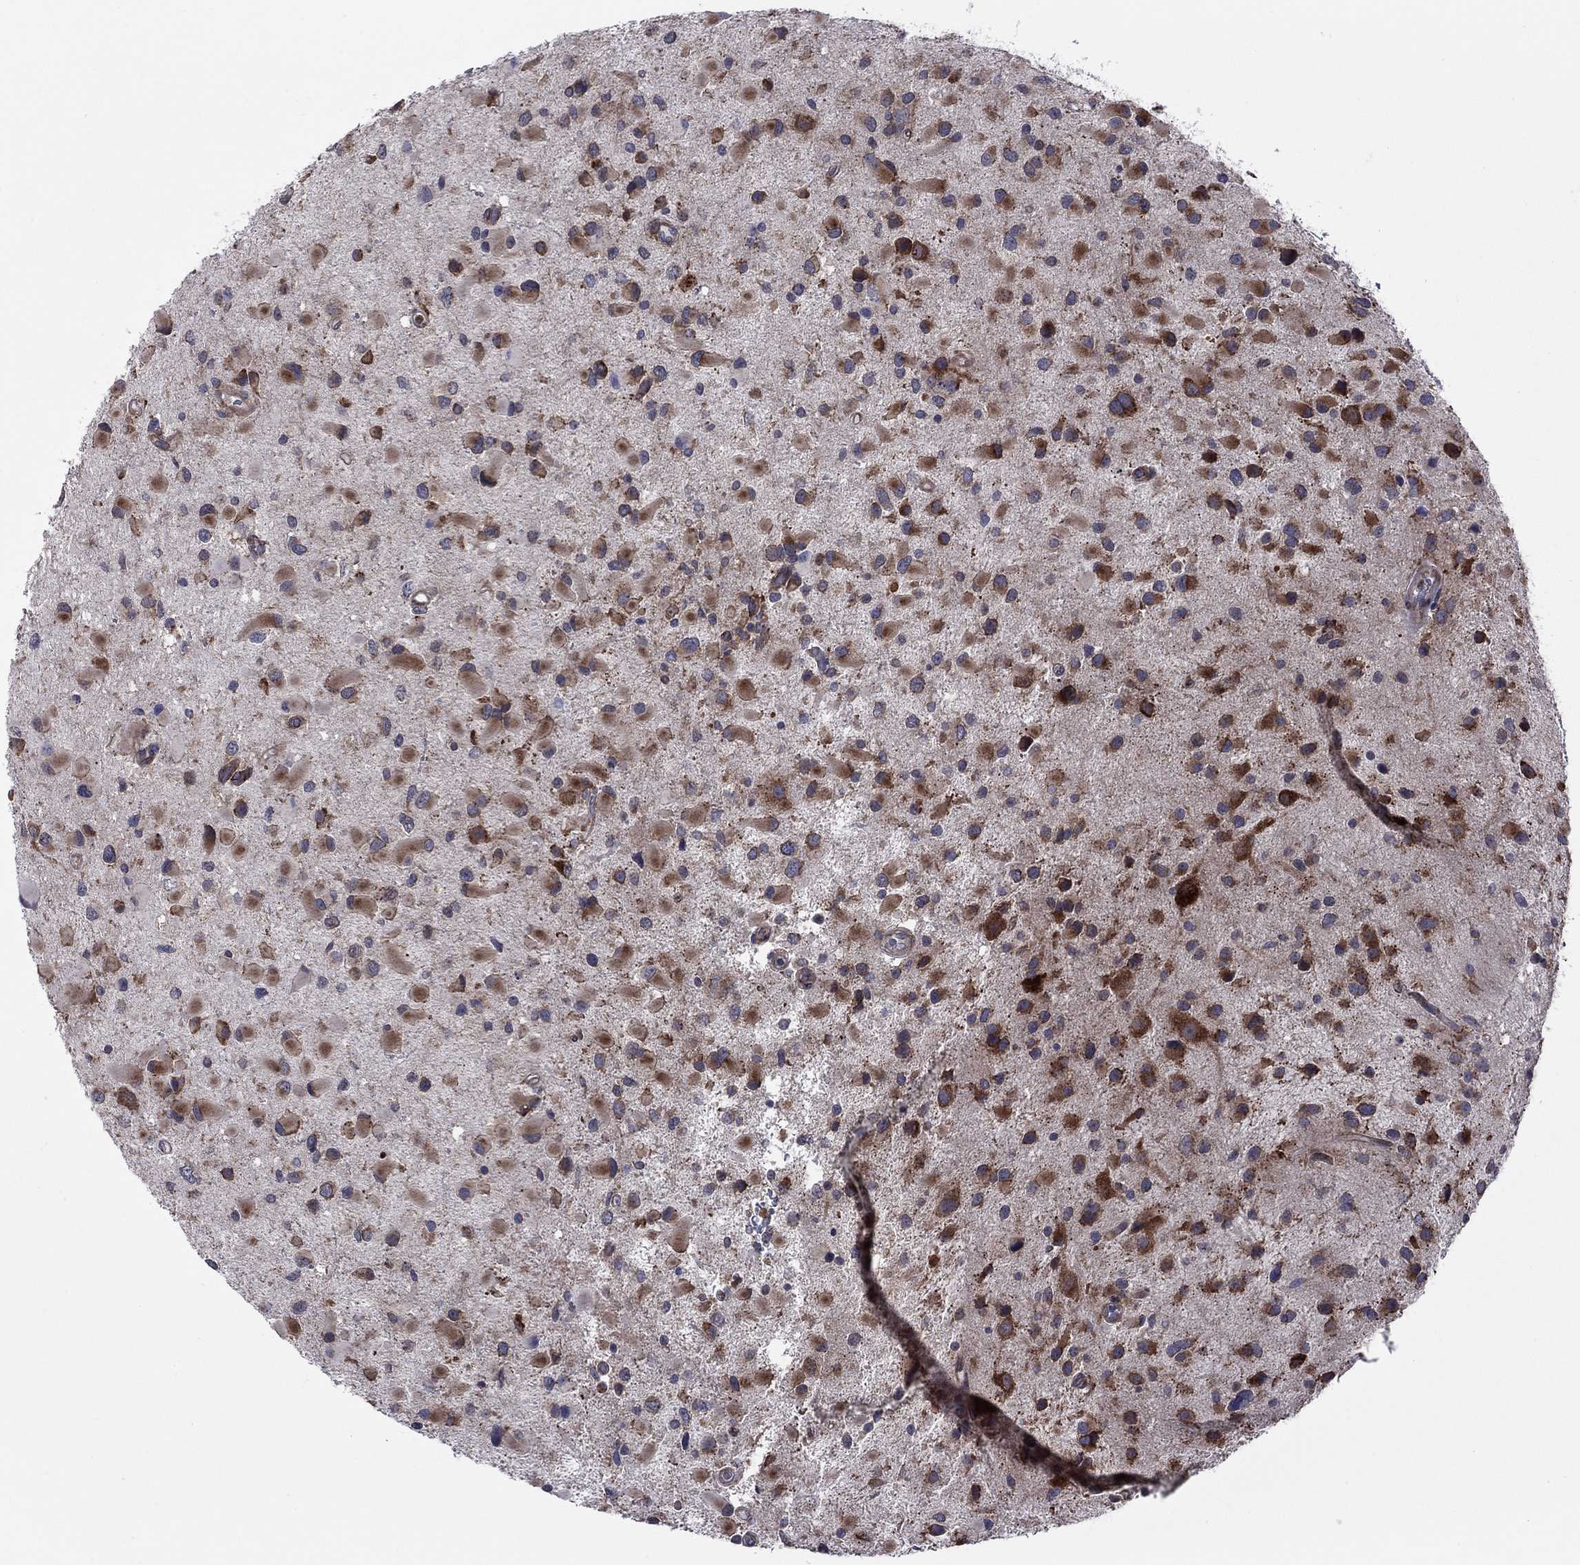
{"staining": {"intensity": "strong", "quantity": ">75%", "location": "cytoplasmic/membranous"}, "tissue": "glioma", "cell_type": "Tumor cells", "image_type": "cancer", "snomed": [{"axis": "morphology", "description": "Glioma, malignant, Low grade"}, {"axis": "topography", "description": "Brain"}], "caption": "Glioma was stained to show a protein in brown. There is high levels of strong cytoplasmic/membranous staining in about >75% of tumor cells. The staining was performed using DAB to visualize the protein expression in brown, while the nuclei were stained in blue with hematoxylin (Magnification: 20x).", "gene": "GPR155", "patient": {"sex": "female", "age": 32}}